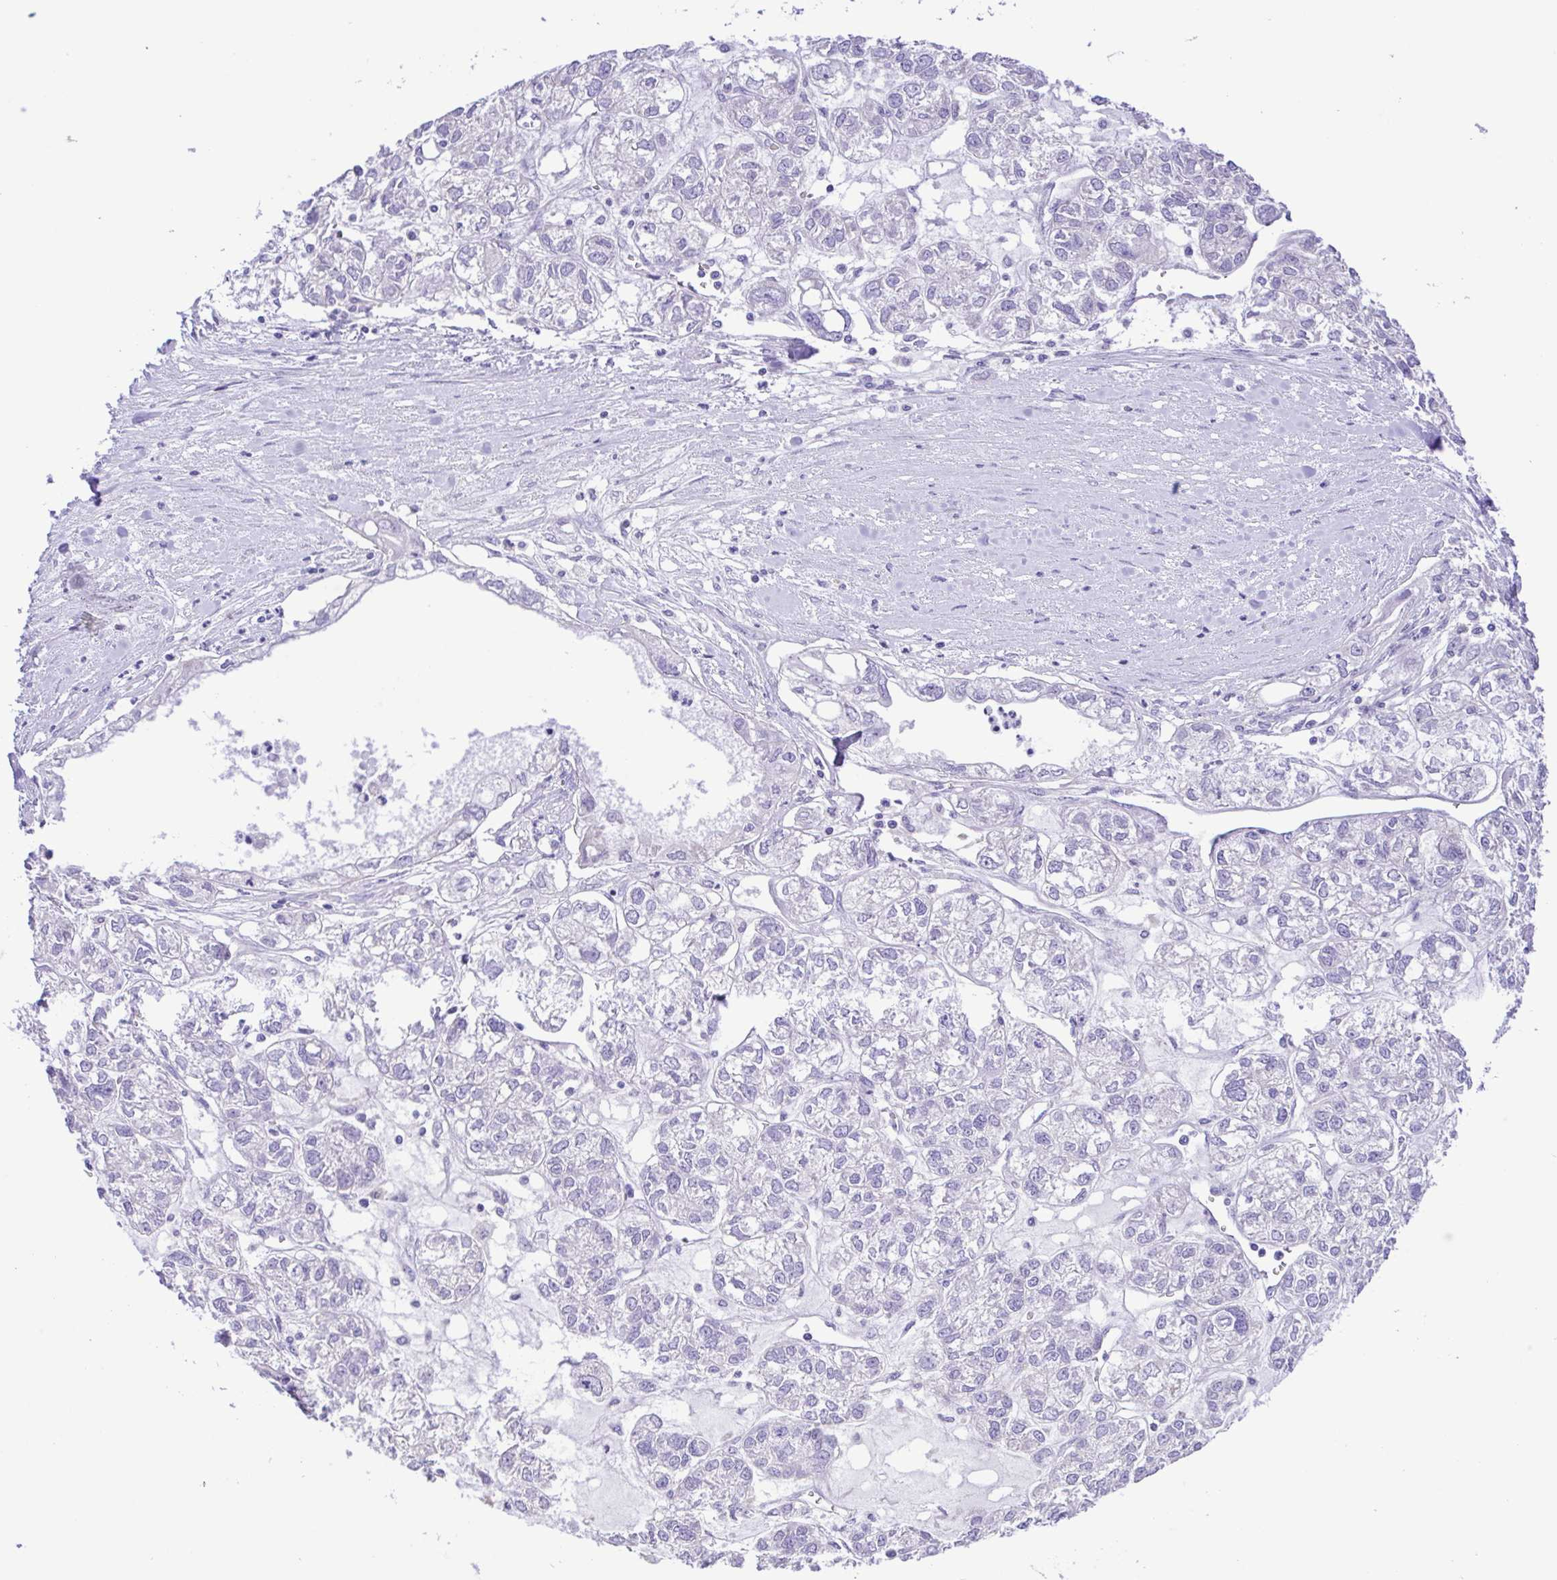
{"staining": {"intensity": "negative", "quantity": "none", "location": "none"}, "tissue": "ovarian cancer", "cell_type": "Tumor cells", "image_type": "cancer", "snomed": [{"axis": "morphology", "description": "Carcinoma, endometroid"}, {"axis": "topography", "description": "Ovary"}], "caption": "There is no significant staining in tumor cells of endometroid carcinoma (ovarian). The staining is performed using DAB brown chromogen with nuclei counter-stained in using hematoxylin.", "gene": "CD72", "patient": {"sex": "female", "age": 64}}